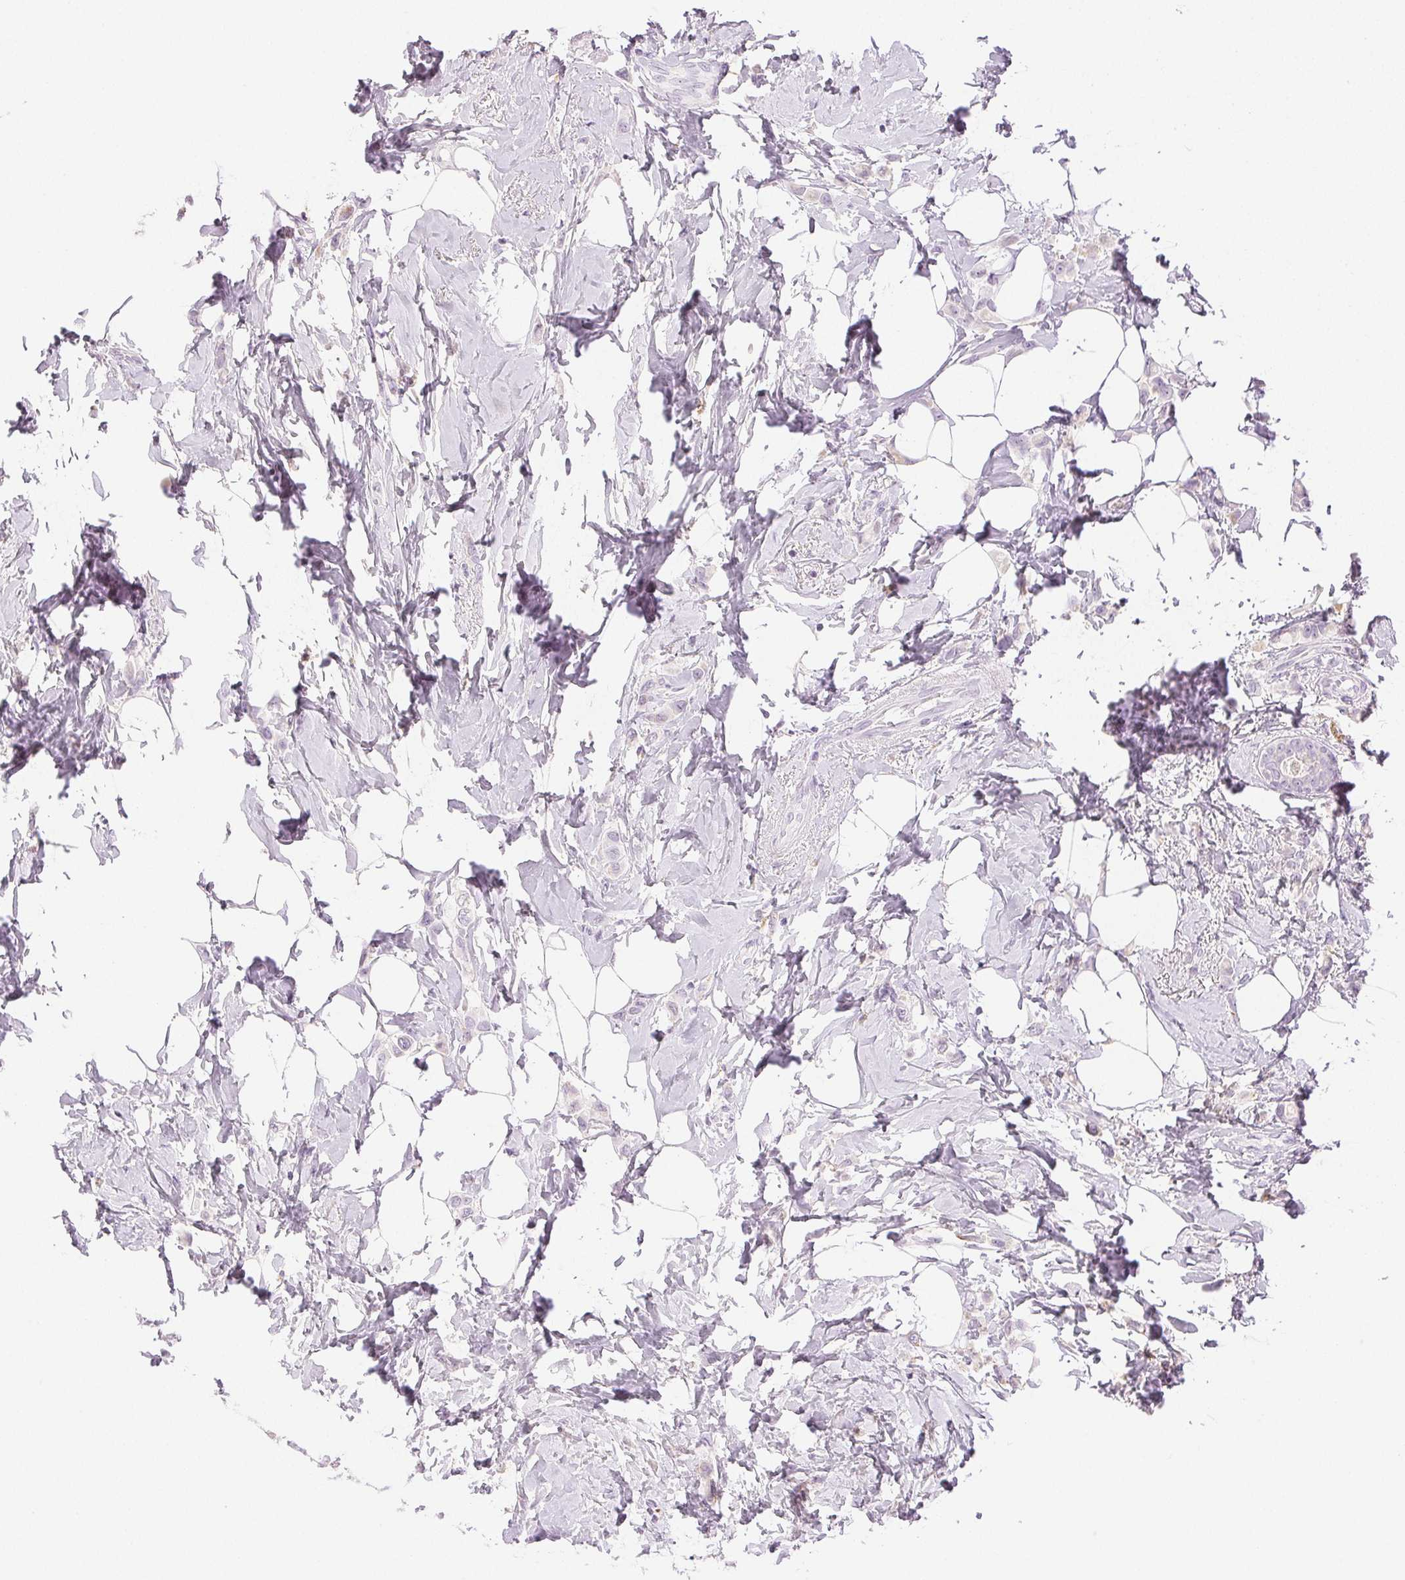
{"staining": {"intensity": "negative", "quantity": "none", "location": "none"}, "tissue": "breast cancer", "cell_type": "Tumor cells", "image_type": "cancer", "snomed": [{"axis": "morphology", "description": "Lobular carcinoma"}, {"axis": "topography", "description": "Breast"}], "caption": "DAB (3,3'-diaminobenzidine) immunohistochemical staining of breast cancer (lobular carcinoma) demonstrates no significant expression in tumor cells.", "gene": "SLC5A2", "patient": {"sex": "female", "age": 66}}